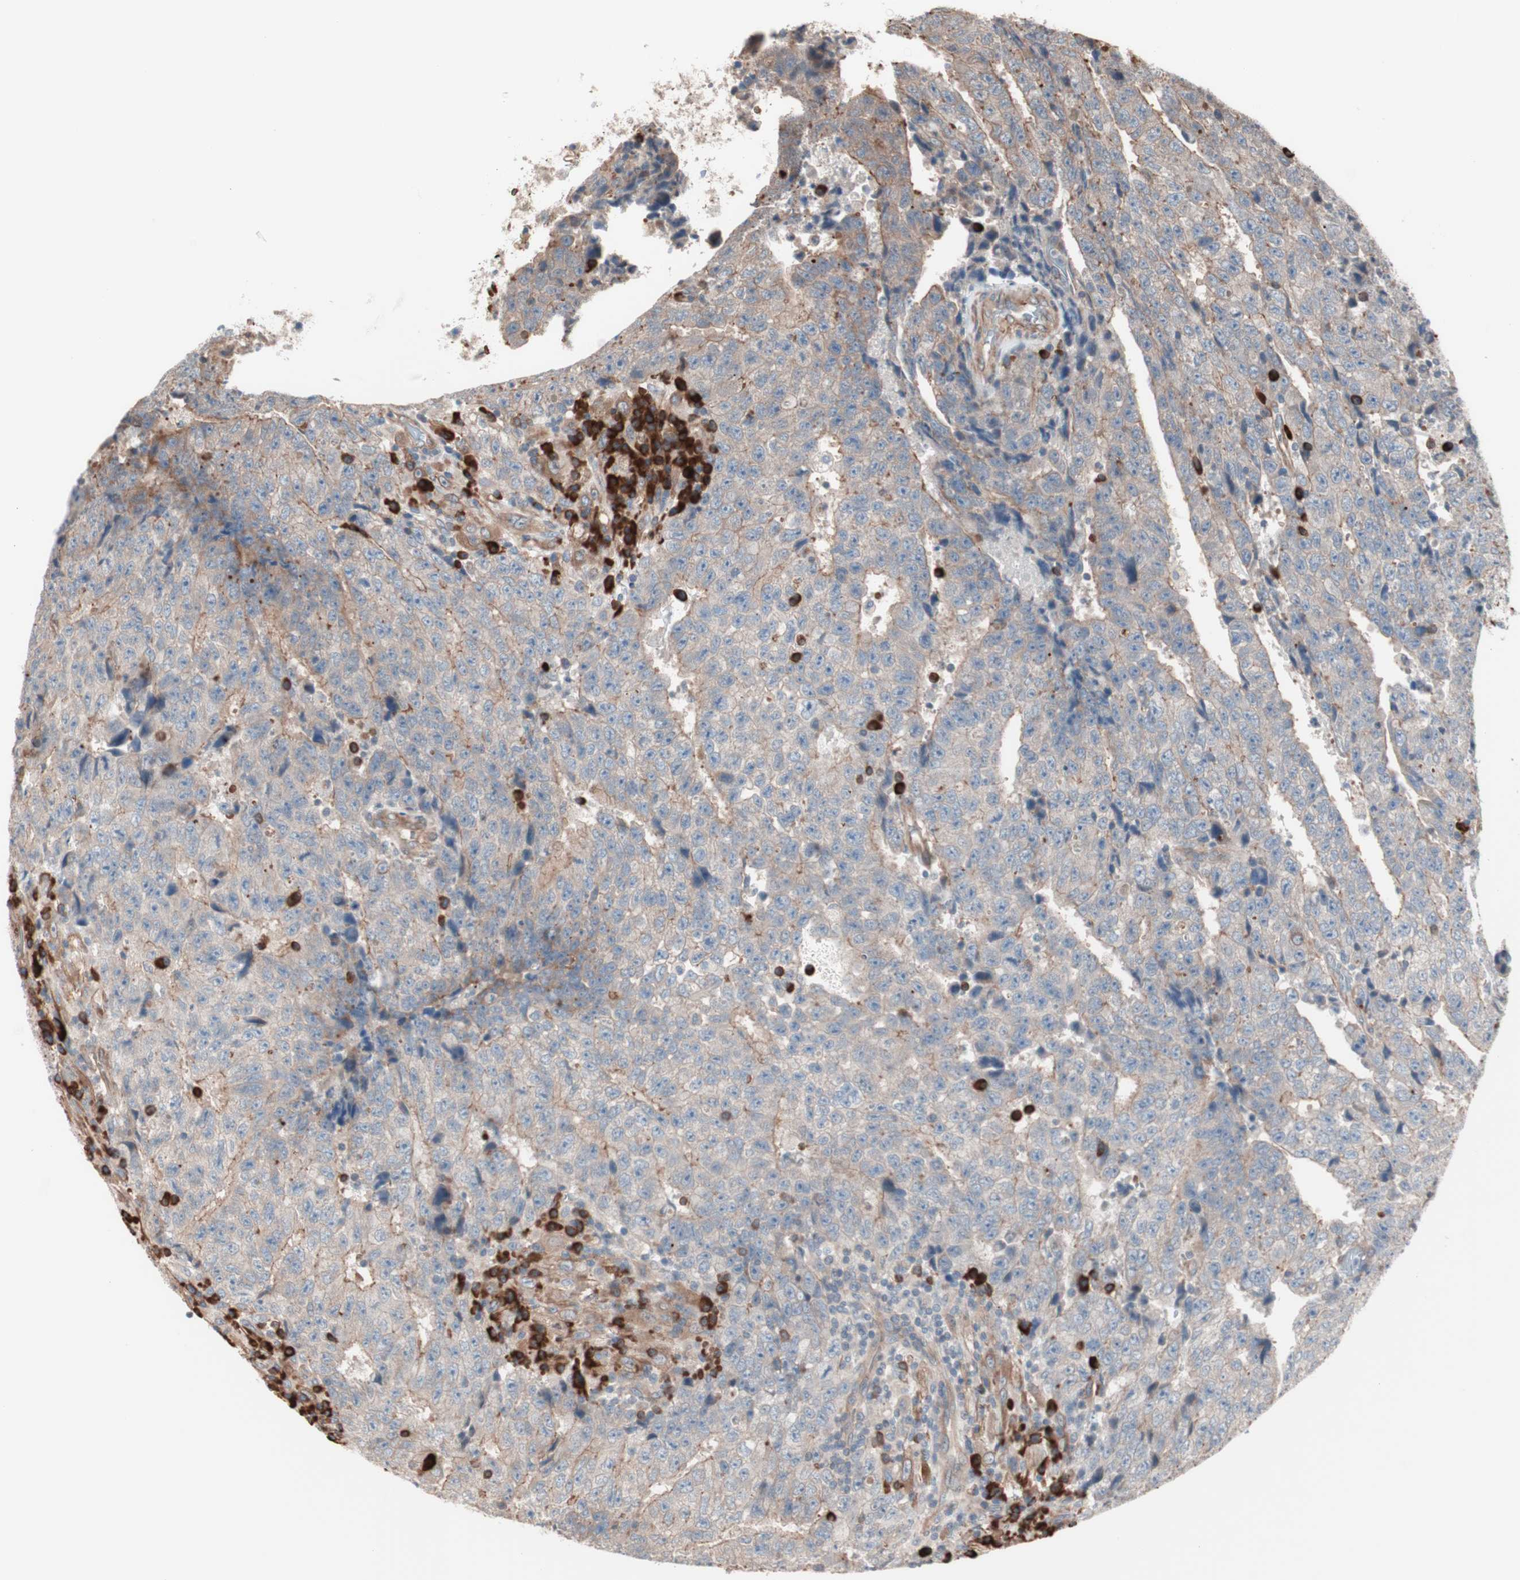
{"staining": {"intensity": "weak", "quantity": ">75%", "location": "cytoplasmic/membranous"}, "tissue": "testis cancer", "cell_type": "Tumor cells", "image_type": "cancer", "snomed": [{"axis": "morphology", "description": "Necrosis, NOS"}, {"axis": "morphology", "description": "Carcinoma, Embryonal, NOS"}, {"axis": "topography", "description": "Testis"}], "caption": "A histopathology image of human embryonal carcinoma (testis) stained for a protein shows weak cytoplasmic/membranous brown staining in tumor cells. (DAB (3,3'-diaminobenzidine) IHC with brightfield microscopy, high magnification).", "gene": "ALG5", "patient": {"sex": "male", "age": 19}}